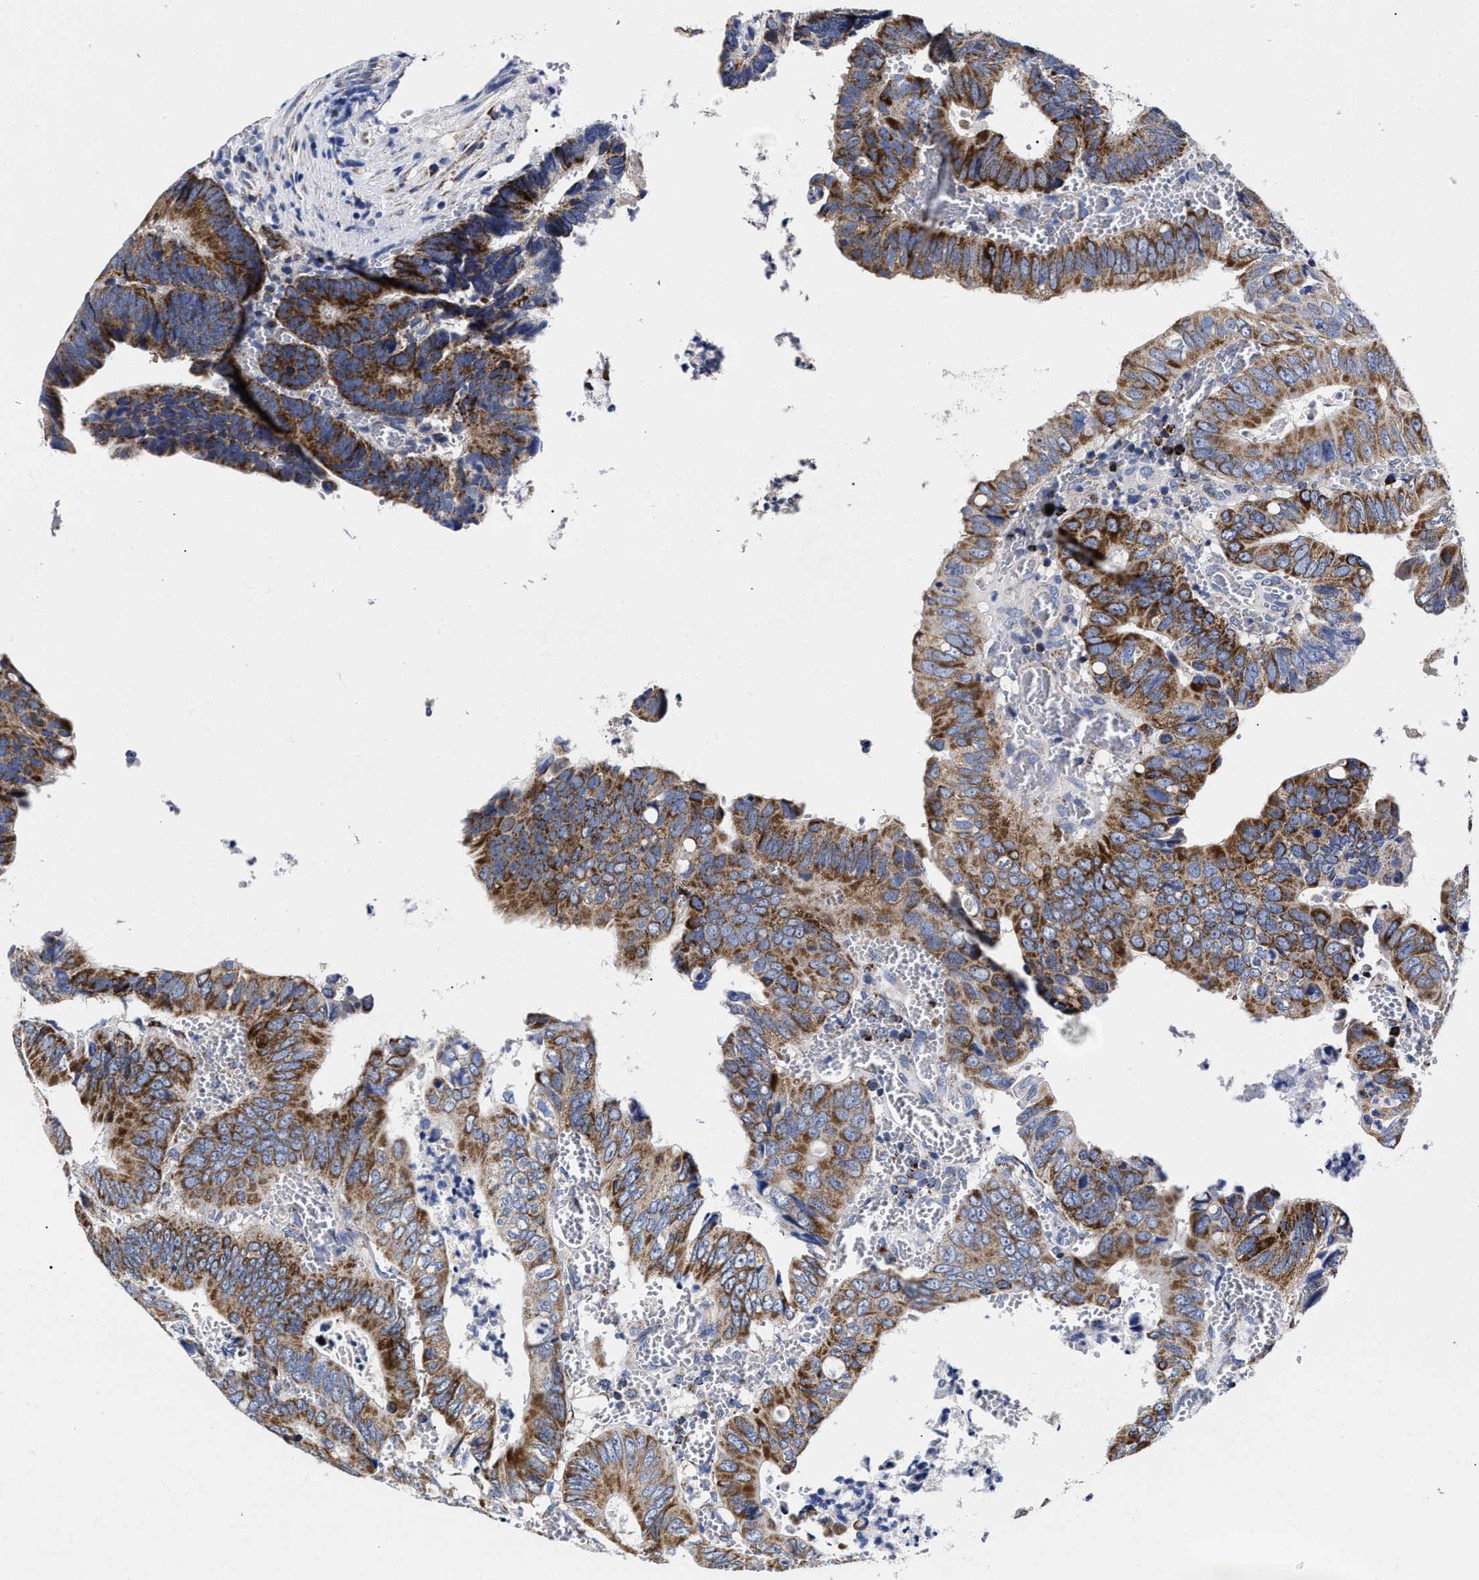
{"staining": {"intensity": "strong", "quantity": ">75%", "location": "cytoplasmic/membranous"}, "tissue": "colorectal cancer", "cell_type": "Tumor cells", "image_type": "cancer", "snomed": [{"axis": "morphology", "description": "Inflammation, NOS"}, {"axis": "morphology", "description": "Adenocarcinoma, NOS"}, {"axis": "topography", "description": "Colon"}], "caption": "Colorectal adenocarcinoma tissue reveals strong cytoplasmic/membranous staining in about >75% of tumor cells, visualized by immunohistochemistry.", "gene": "HINT2", "patient": {"sex": "male", "age": 72}}